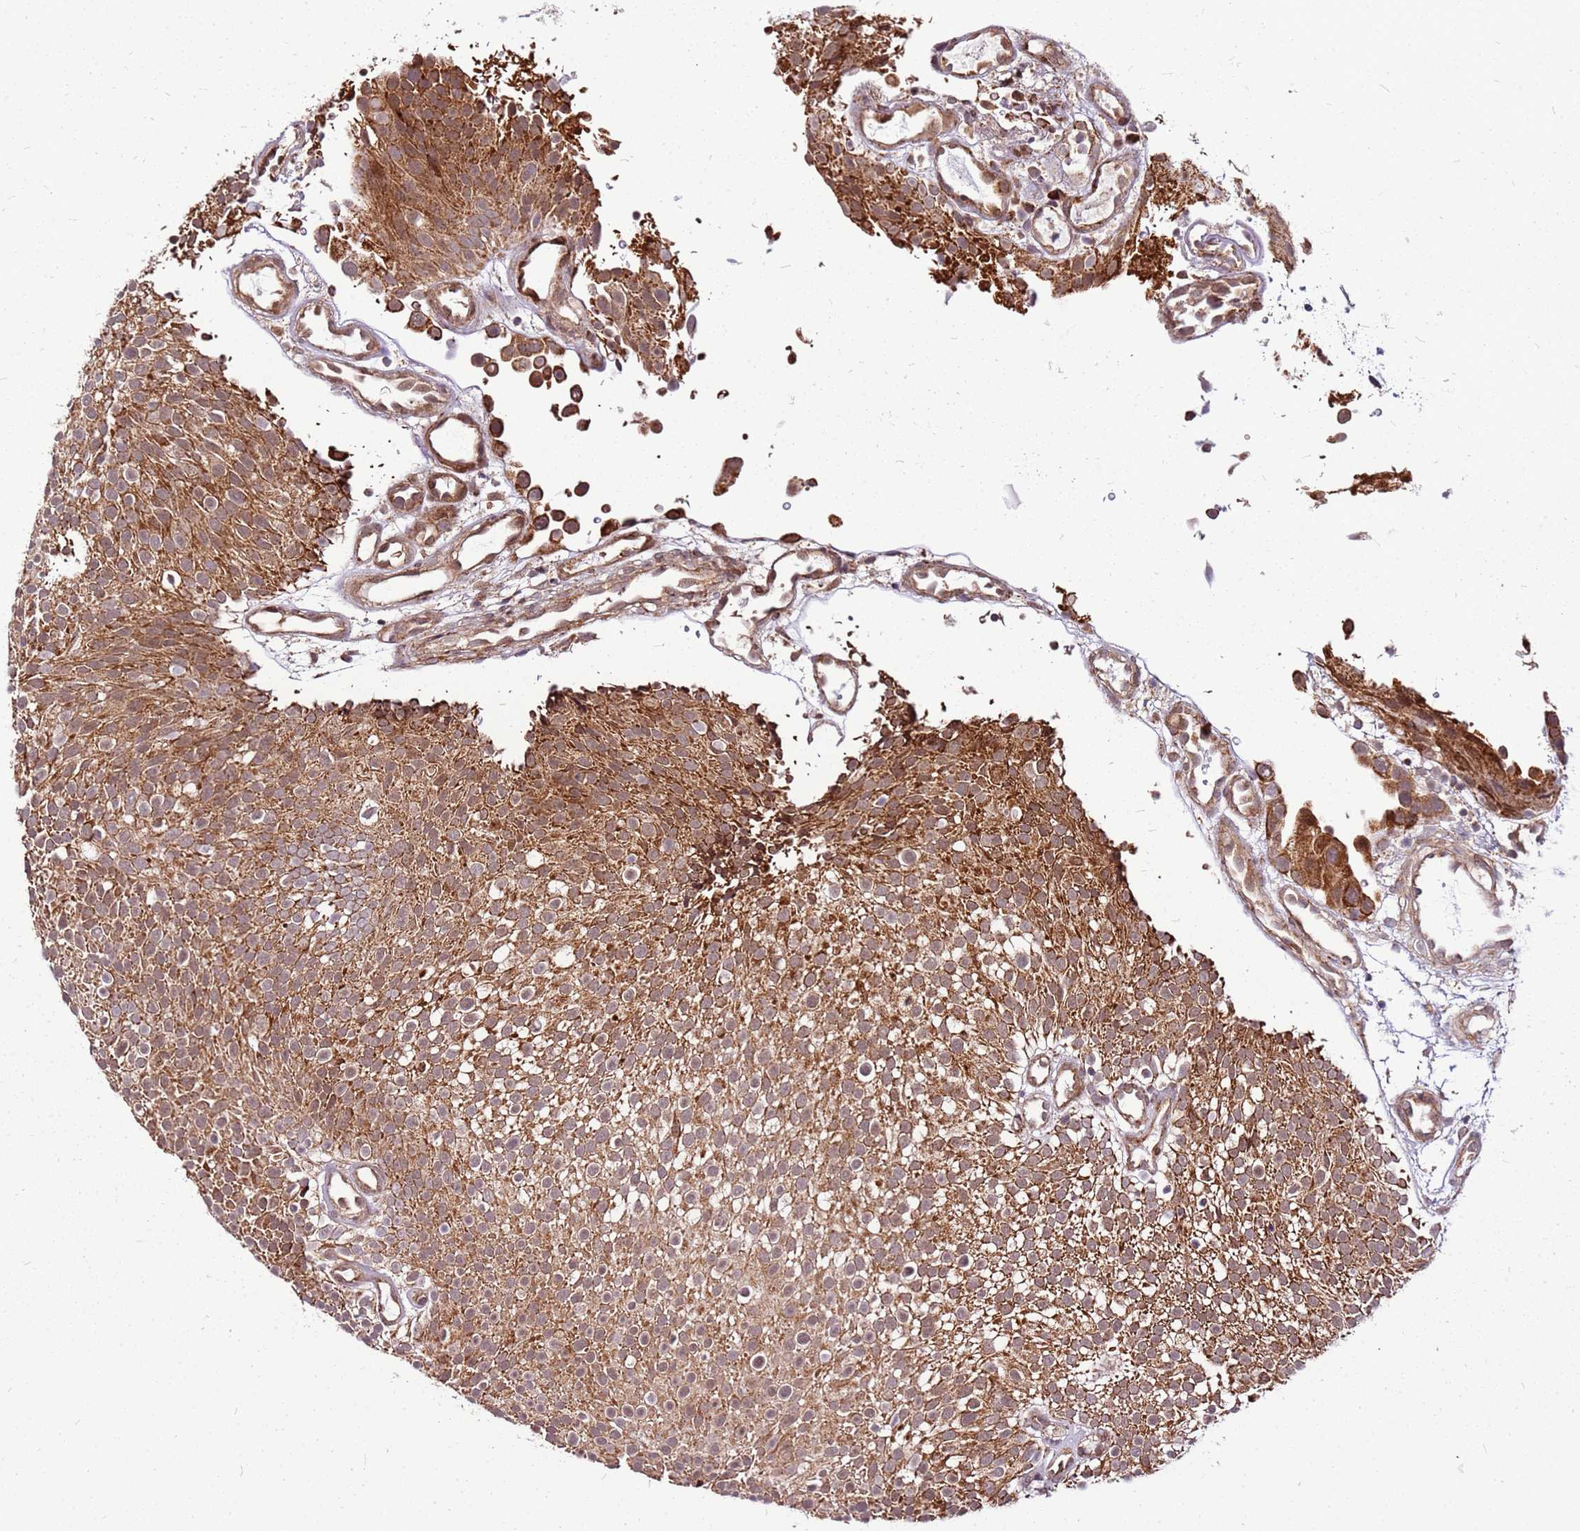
{"staining": {"intensity": "strong", "quantity": ">75%", "location": "cytoplasmic/membranous"}, "tissue": "urothelial cancer", "cell_type": "Tumor cells", "image_type": "cancer", "snomed": [{"axis": "morphology", "description": "Urothelial carcinoma, Low grade"}, {"axis": "topography", "description": "Urinary bladder"}], "caption": "This photomicrograph exhibits immunohistochemistry (IHC) staining of low-grade urothelial carcinoma, with high strong cytoplasmic/membranous expression in about >75% of tumor cells.", "gene": "OR51T1", "patient": {"sex": "male", "age": 78}}